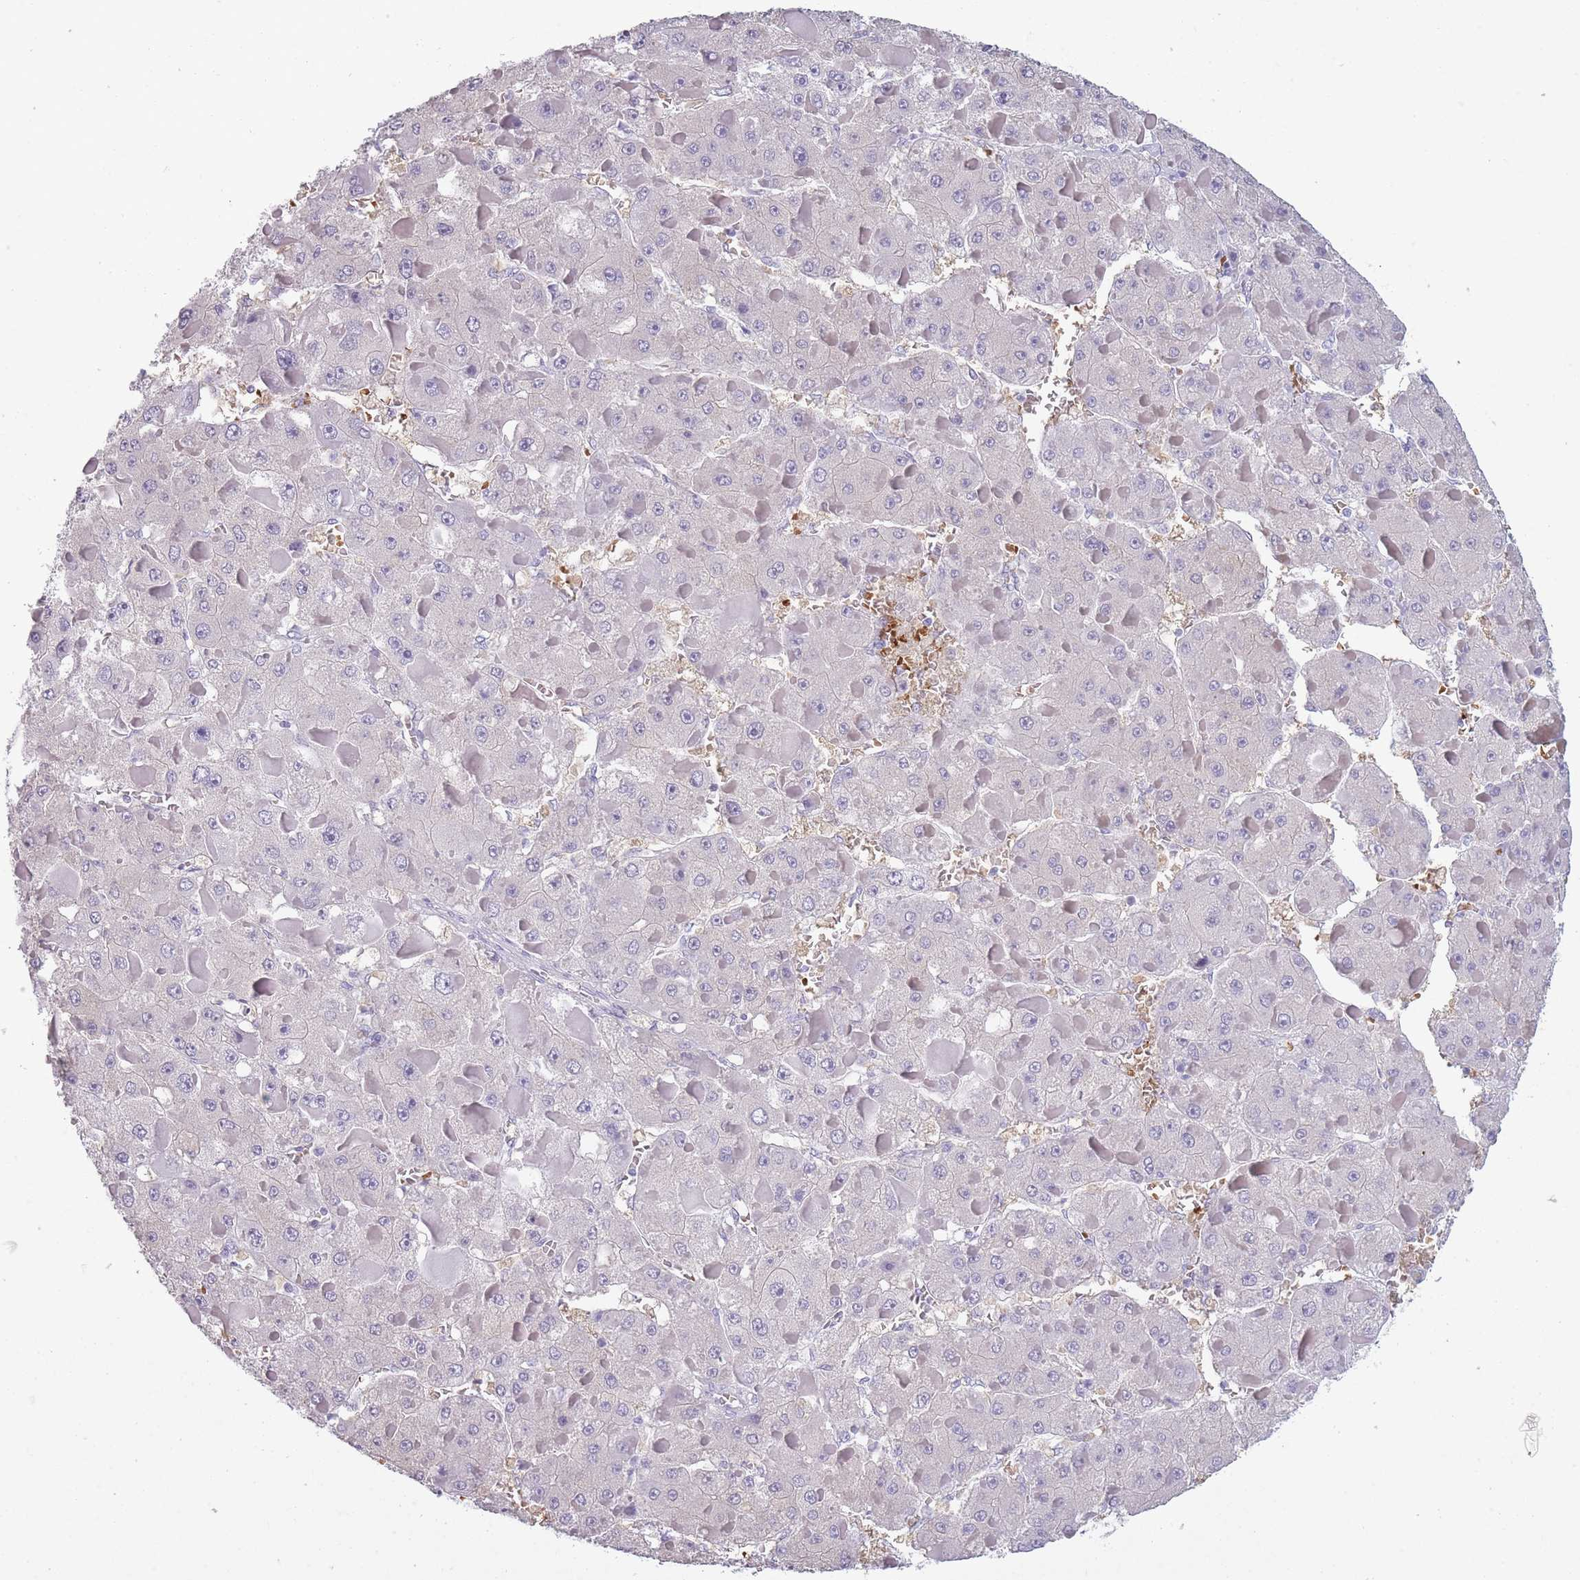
{"staining": {"intensity": "negative", "quantity": "none", "location": "none"}, "tissue": "liver cancer", "cell_type": "Tumor cells", "image_type": "cancer", "snomed": [{"axis": "morphology", "description": "Carcinoma, Hepatocellular, NOS"}, {"axis": "topography", "description": "Liver"}], "caption": "High magnification brightfield microscopy of liver cancer stained with DAB (brown) and counterstained with hematoxylin (blue): tumor cells show no significant expression.", "gene": "OR7C1", "patient": {"sex": "female", "age": 73}}